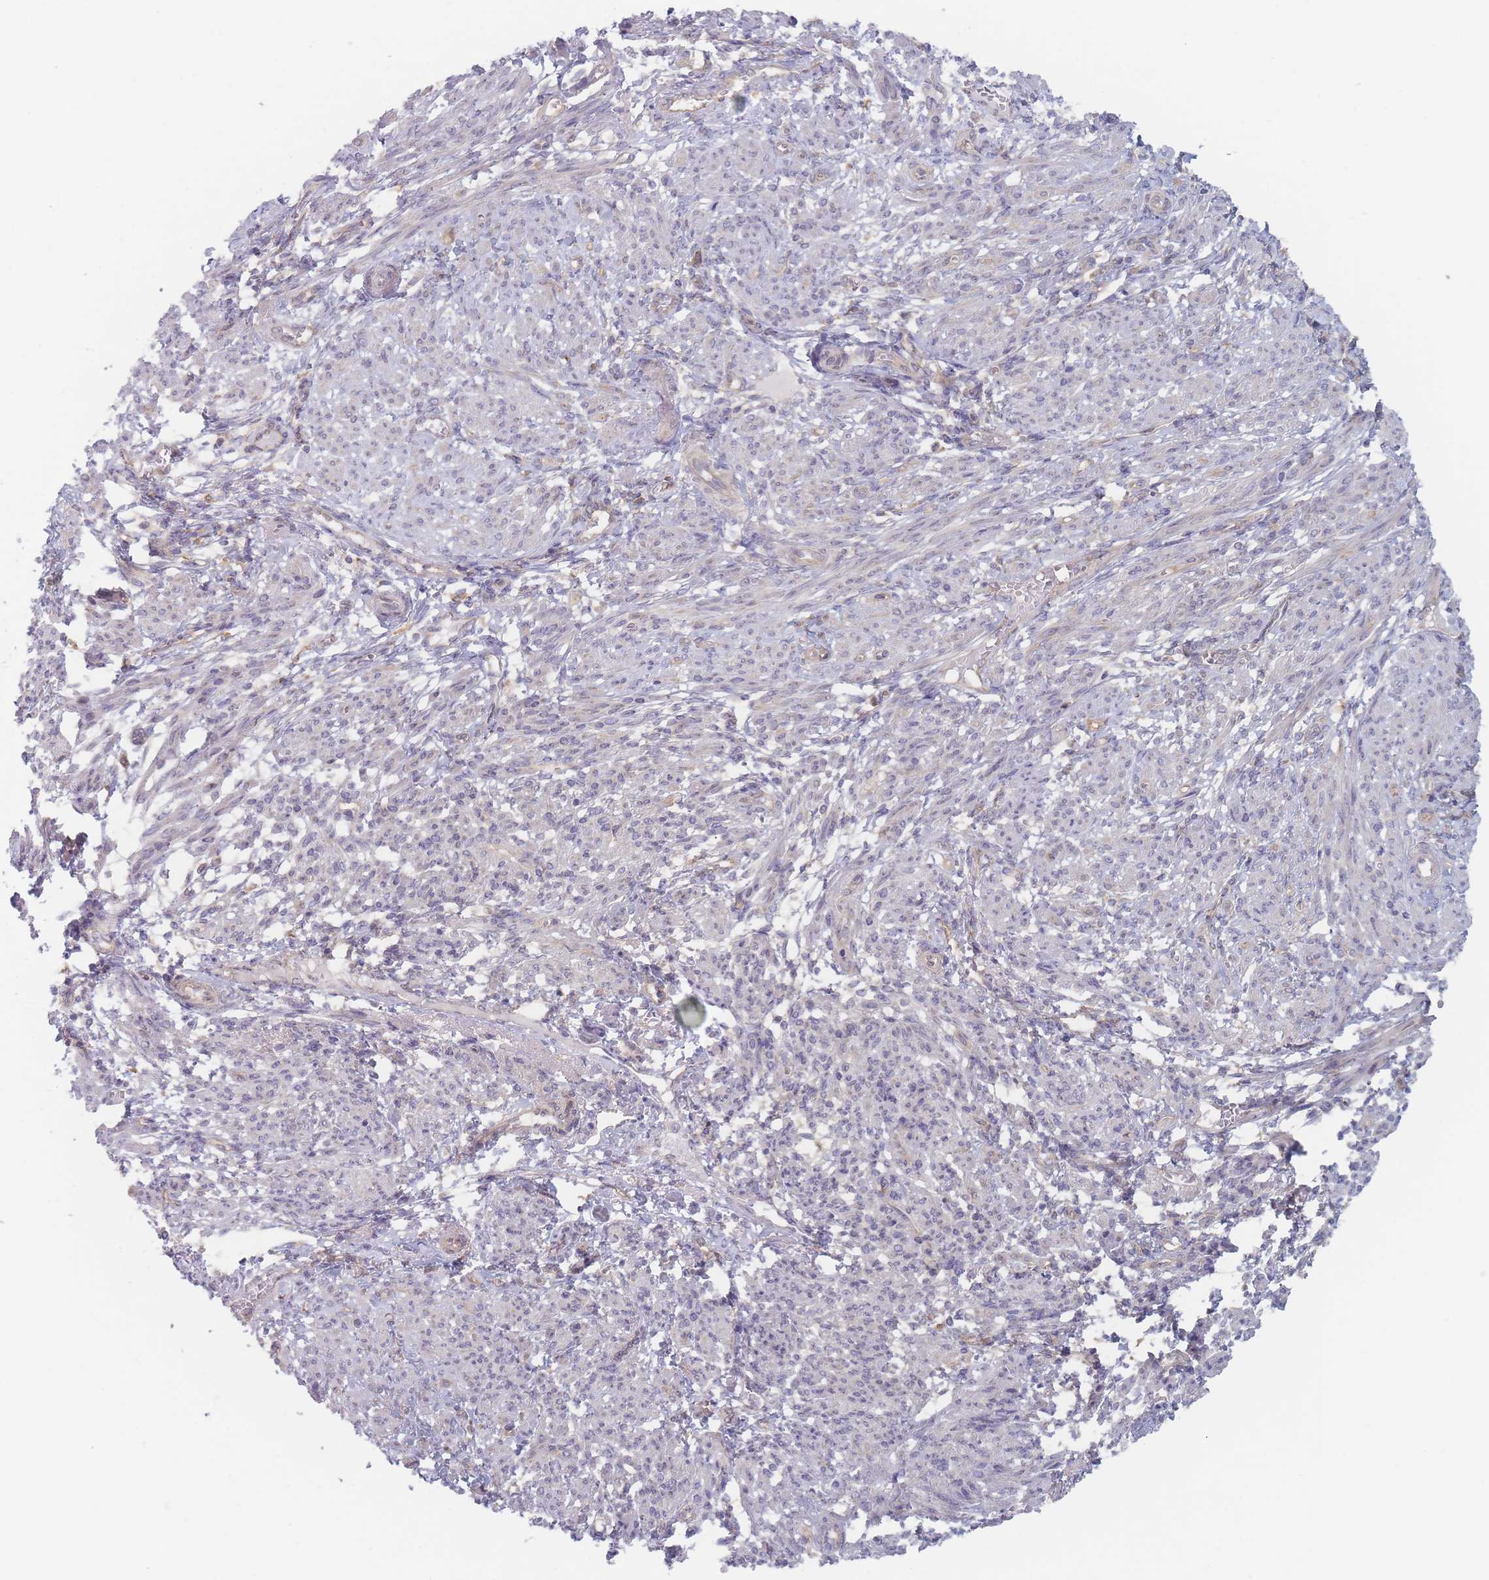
{"staining": {"intensity": "negative", "quantity": "none", "location": "none"}, "tissue": "smooth muscle", "cell_type": "Smooth muscle cells", "image_type": "normal", "snomed": [{"axis": "morphology", "description": "Normal tissue, NOS"}, {"axis": "topography", "description": "Smooth muscle"}], "caption": "DAB immunohistochemical staining of normal smooth muscle displays no significant staining in smooth muscle cells.", "gene": "EFCC1", "patient": {"sex": "female", "age": 39}}